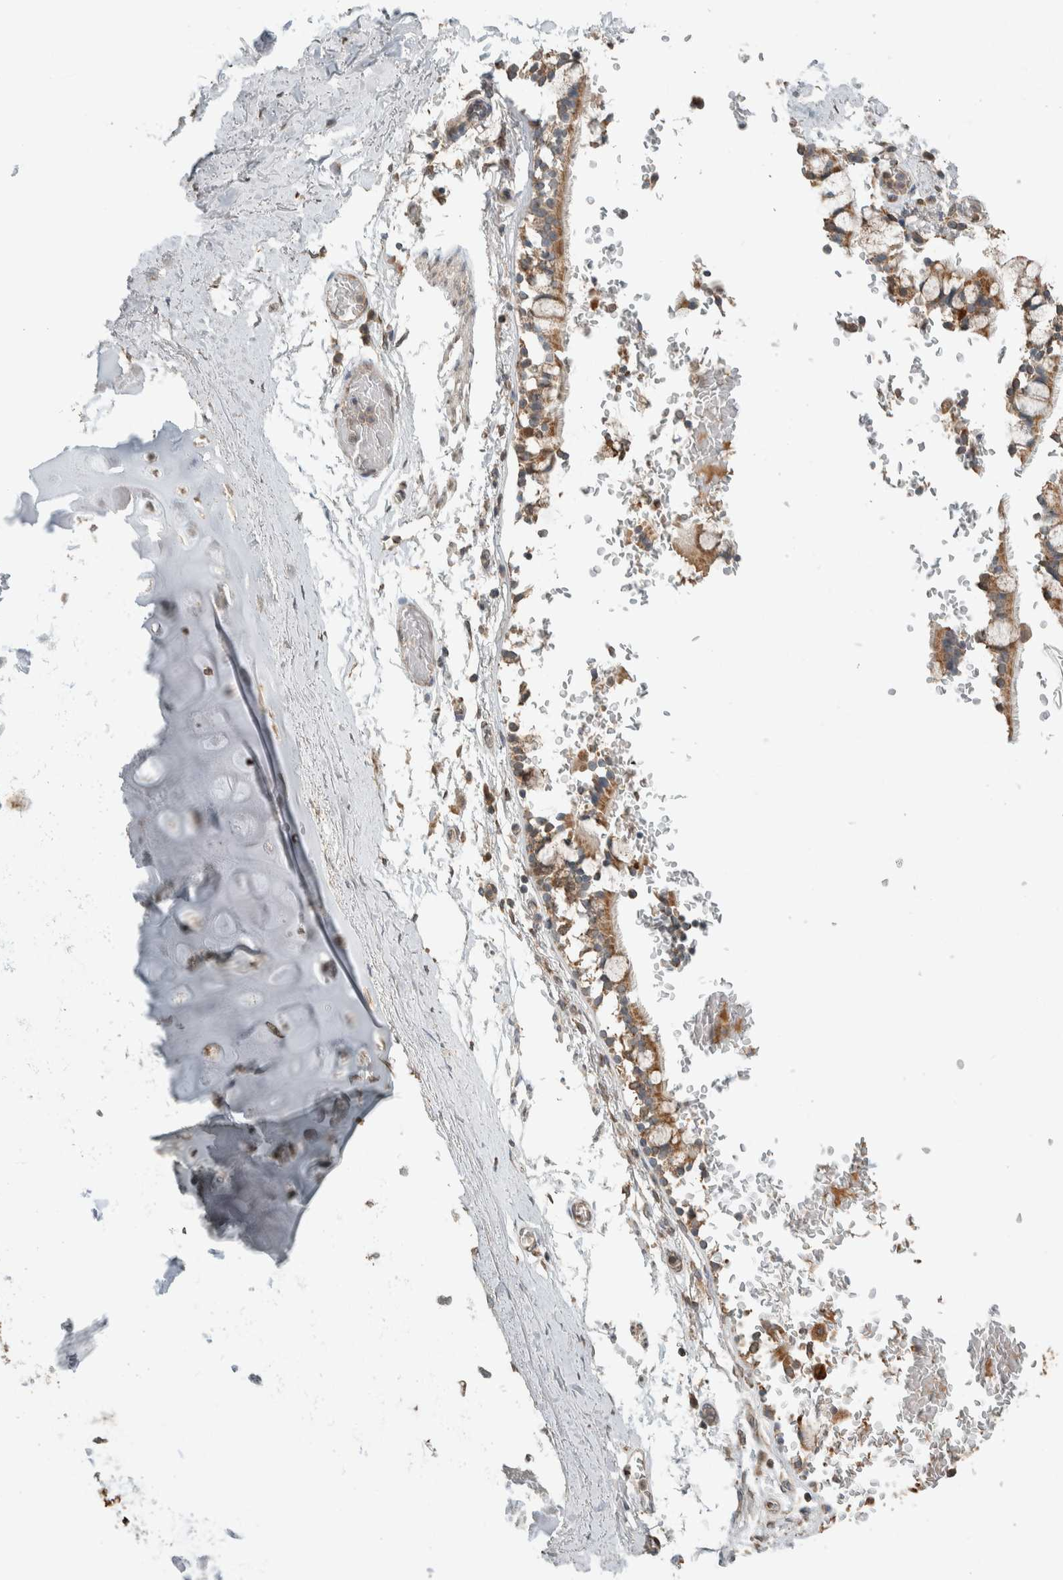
{"staining": {"intensity": "strong", "quantity": ">75%", "location": "cytoplasmic/membranous"}, "tissue": "adipose tissue", "cell_type": "Adipocytes", "image_type": "normal", "snomed": [{"axis": "morphology", "description": "Normal tissue, NOS"}, {"axis": "topography", "description": "Cartilage tissue"}, {"axis": "topography", "description": "Lung"}], "caption": "IHC of benign adipose tissue shows high levels of strong cytoplasmic/membranous positivity in approximately >75% of adipocytes.", "gene": "NBR1", "patient": {"sex": "female", "age": 77}}